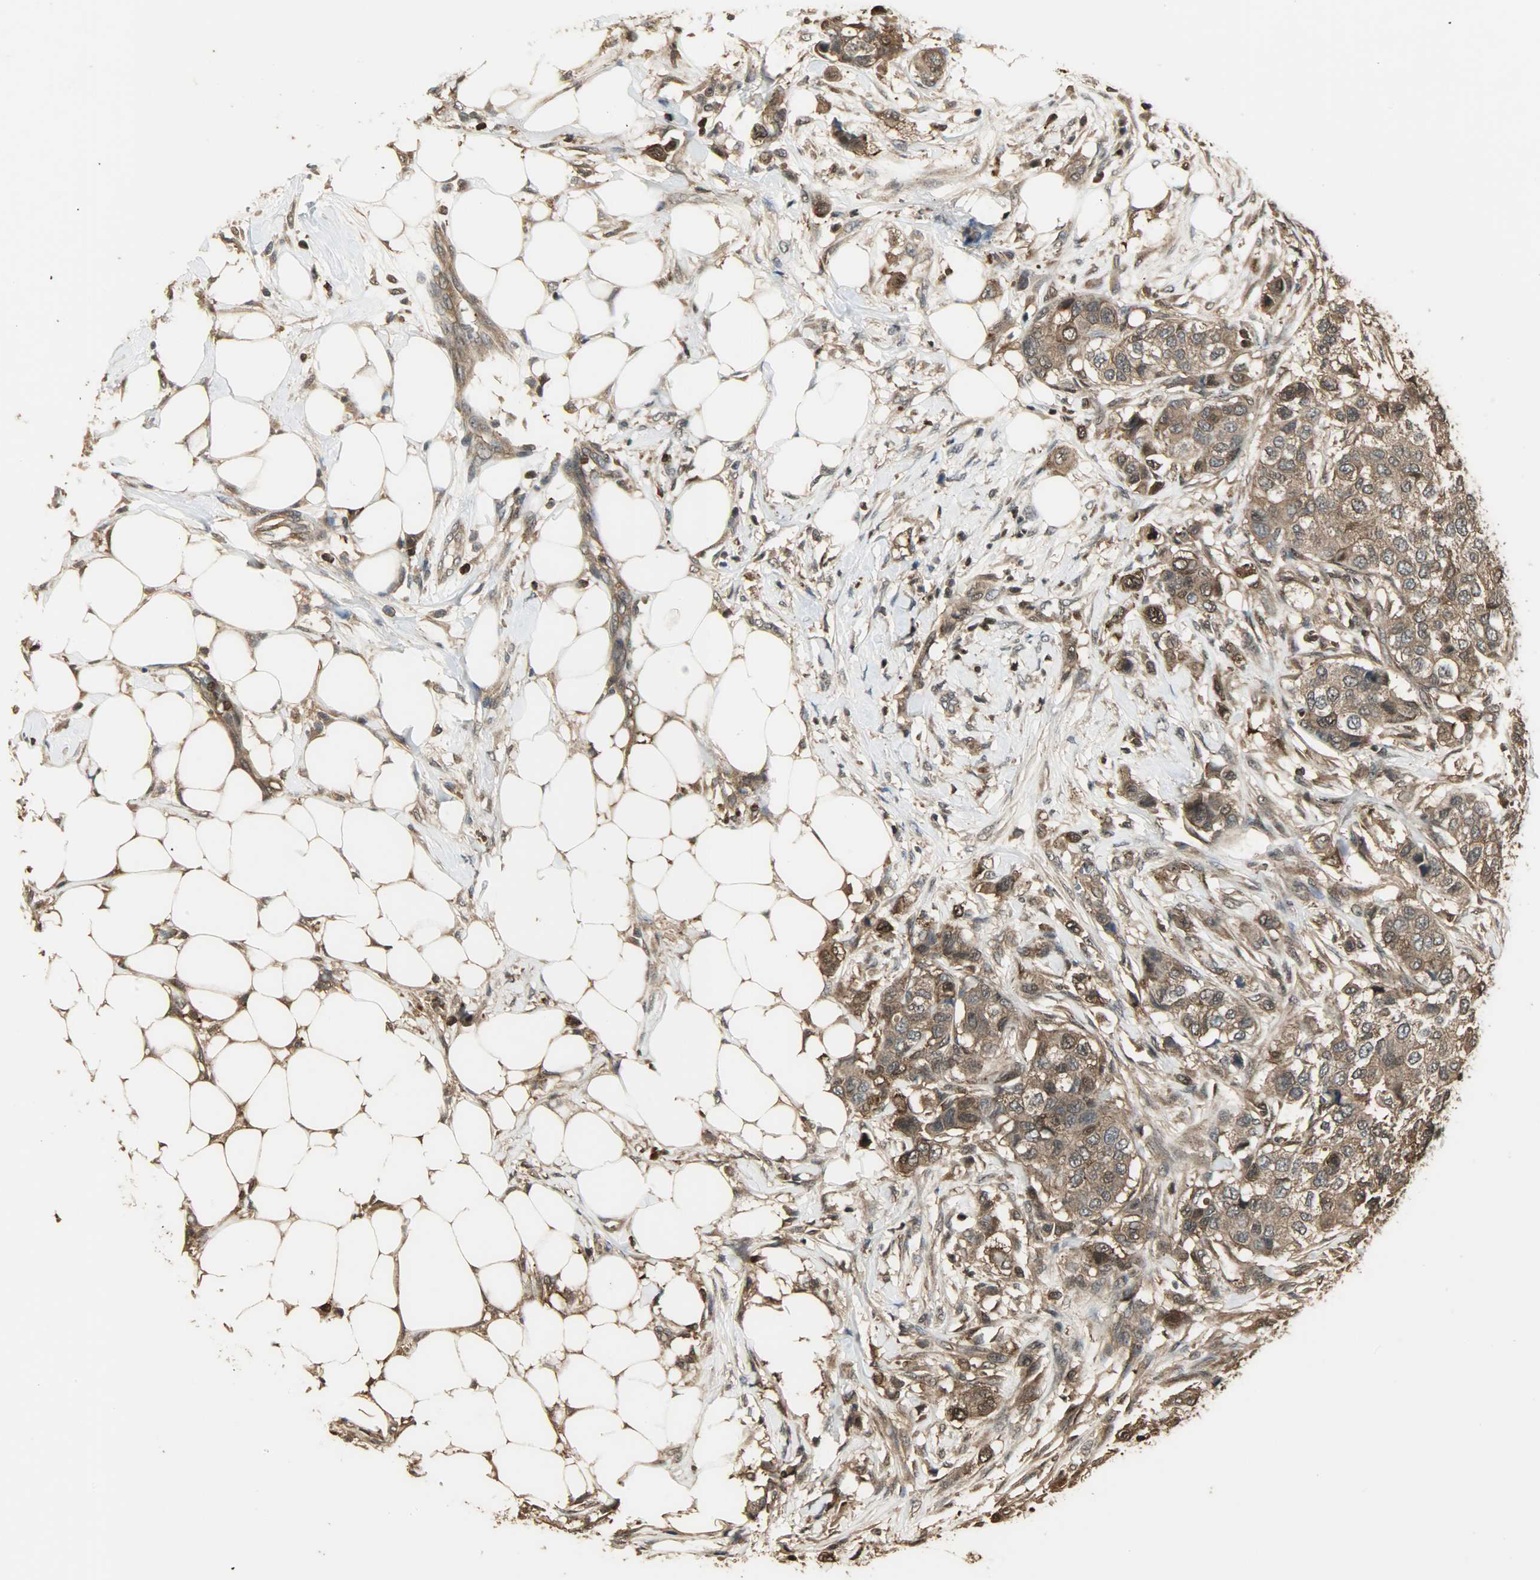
{"staining": {"intensity": "moderate", "quantity": ">75%", "location": "cytoplasmic/membranous,nuclear"}, "tissue": "breast cancer", "cell_type": "Tumor cells", "image_type": "cancer", "snomed": [{"axis": "morphology", "description": "Normal tissue, NOS"}, {"axis": "morphology", "description": "Duct carcinoma"}, {"axis": "topography", "description": "Breast"}], "caption": "Immunohistochemistry (IHC) of human breast cancer (infiltrating ductal carcinoma) shows medium levels of moderate cytoplasmic/membranous and nuclear staining in about >75% of tumor cells.", "gene": "YWHAZ", "patient": {"sex": "female", "age": 49}}